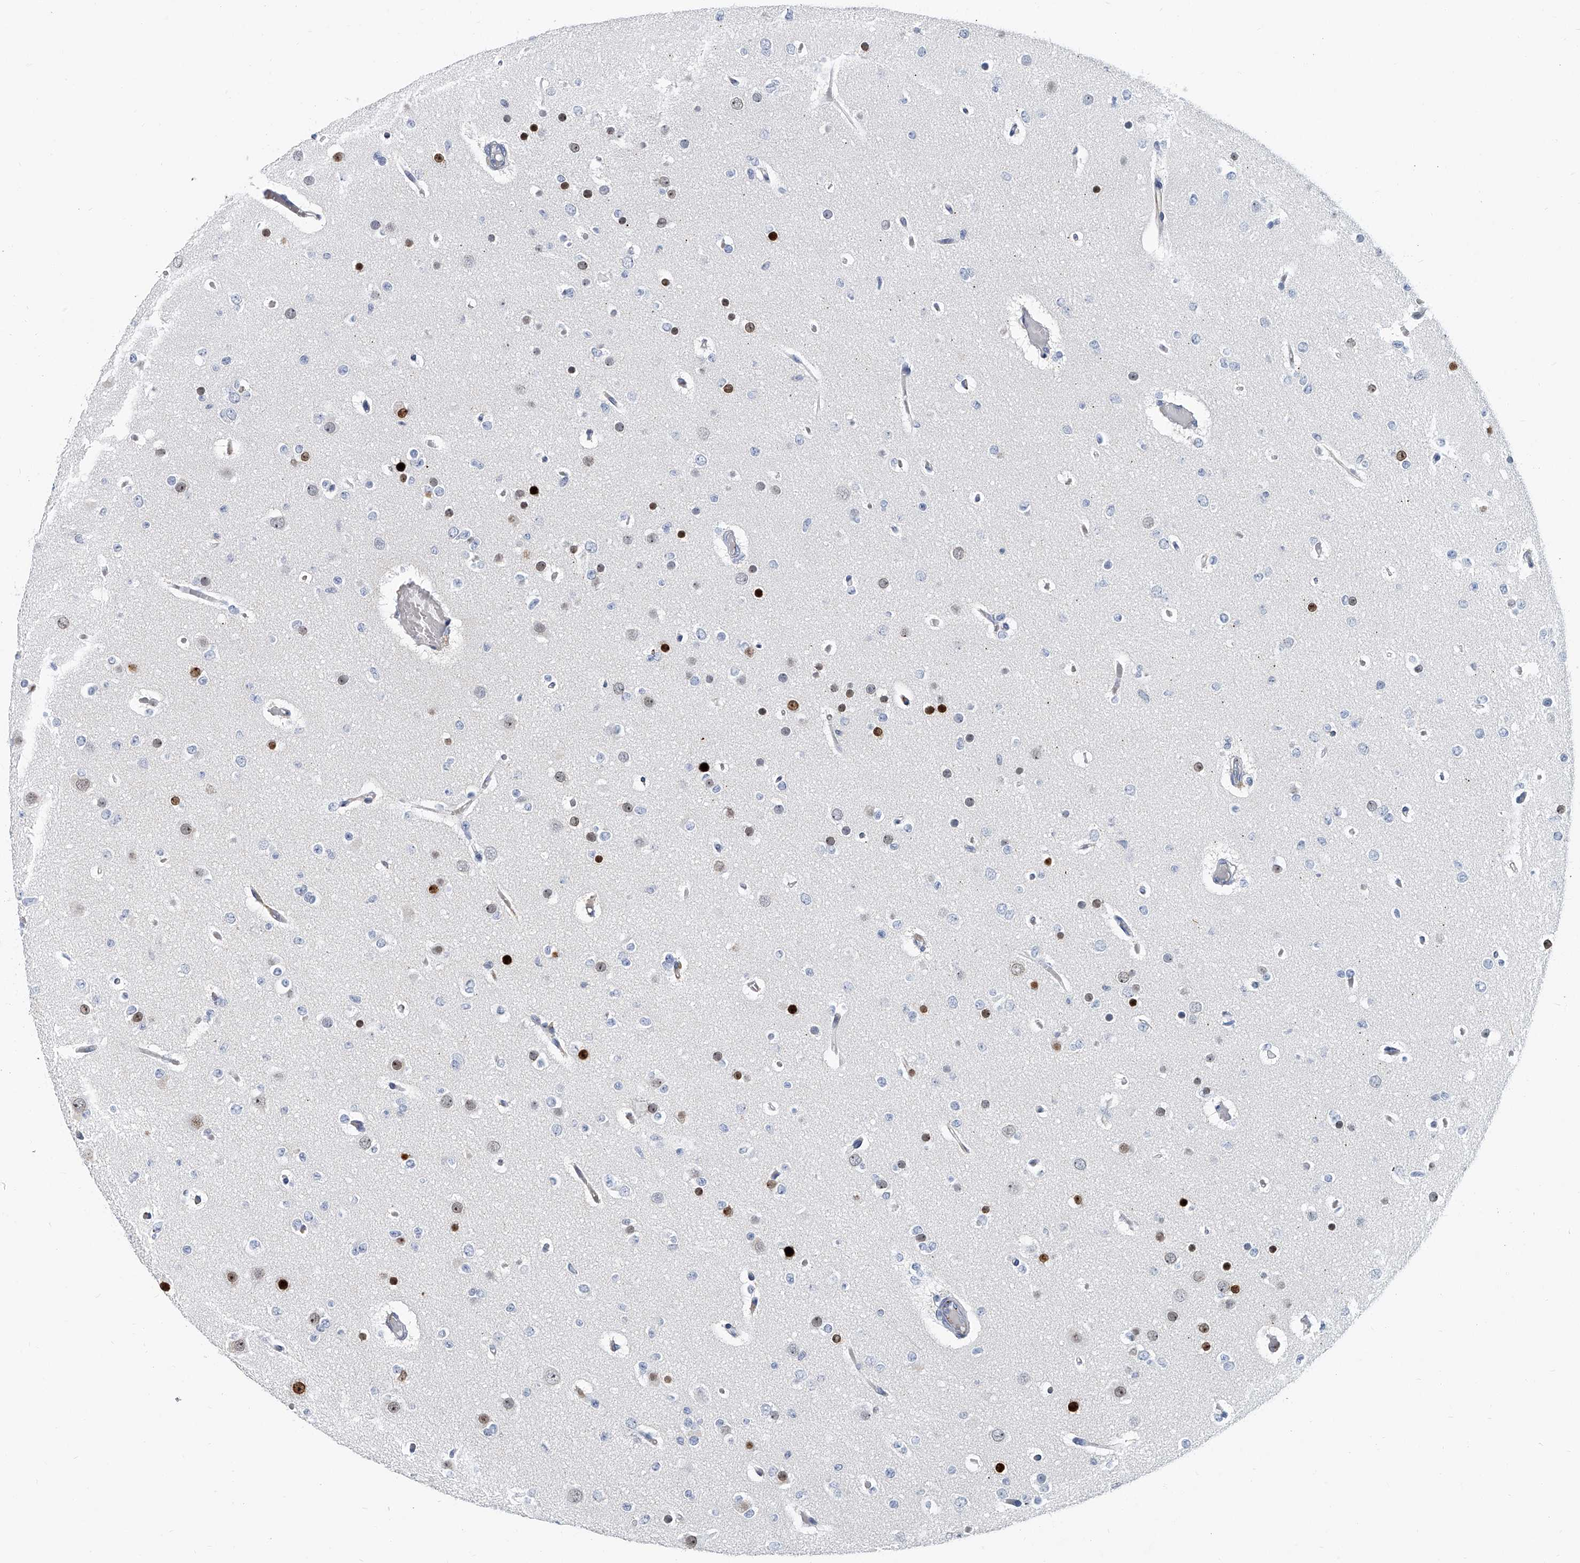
{"staining": {"intensity": "negative", "quantity": "none", "location": "none"}, "tissue": "glioma", "cell_type": "Tumor cells", "image_type": "cancer", "snomed": [{"axis": "morphology", "description": "Glioma, malignant, Low grade"}, {"axis": "topography", "description": "Brain"}], "caption": "A high-resolution histopathology image shows immunohistochemistry staining of glioma, which shows no significant staining in tumor cells.", "gene": "KIRREL1", "patient": {"sex": "female", "age": 22}}